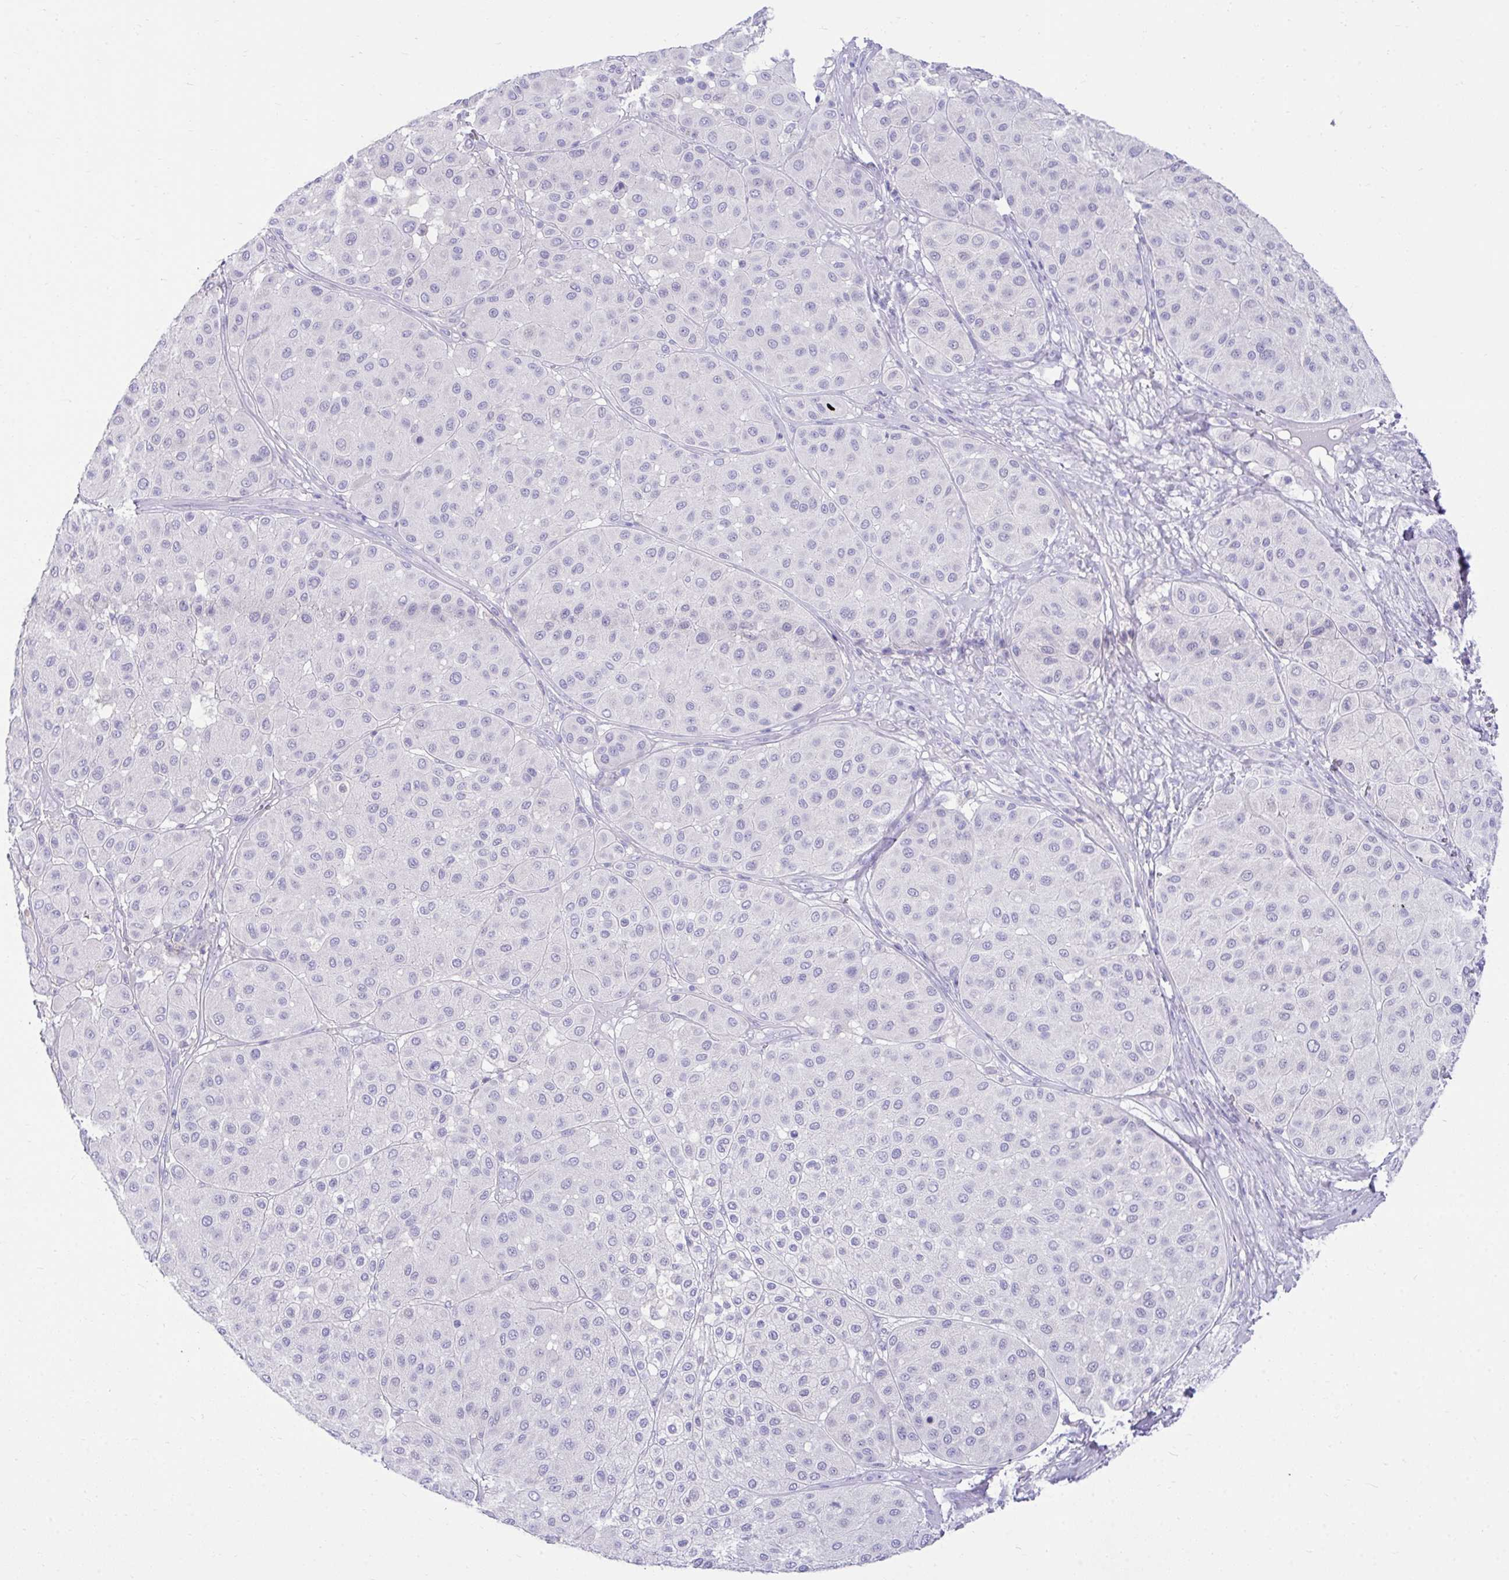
{"staining": {"intensity": "negative", "quantity": "none", "location": "none"}, "tissue": "melanoma", "cell_type": "Tumor cells", "image_type": "cancer", "snomed": [{"axis": "morphology", "description": "Malignant melanoma, Metastatic site"}, {"axis": "topography", "description": "Smooth muscle"}], "caption": "The micrograph reveals no significant positivity in tumor cells of malignant melanoma (metastatic site).", "gene": "PLEKHH1", "patient": {"sex": "male", "age": 41}}